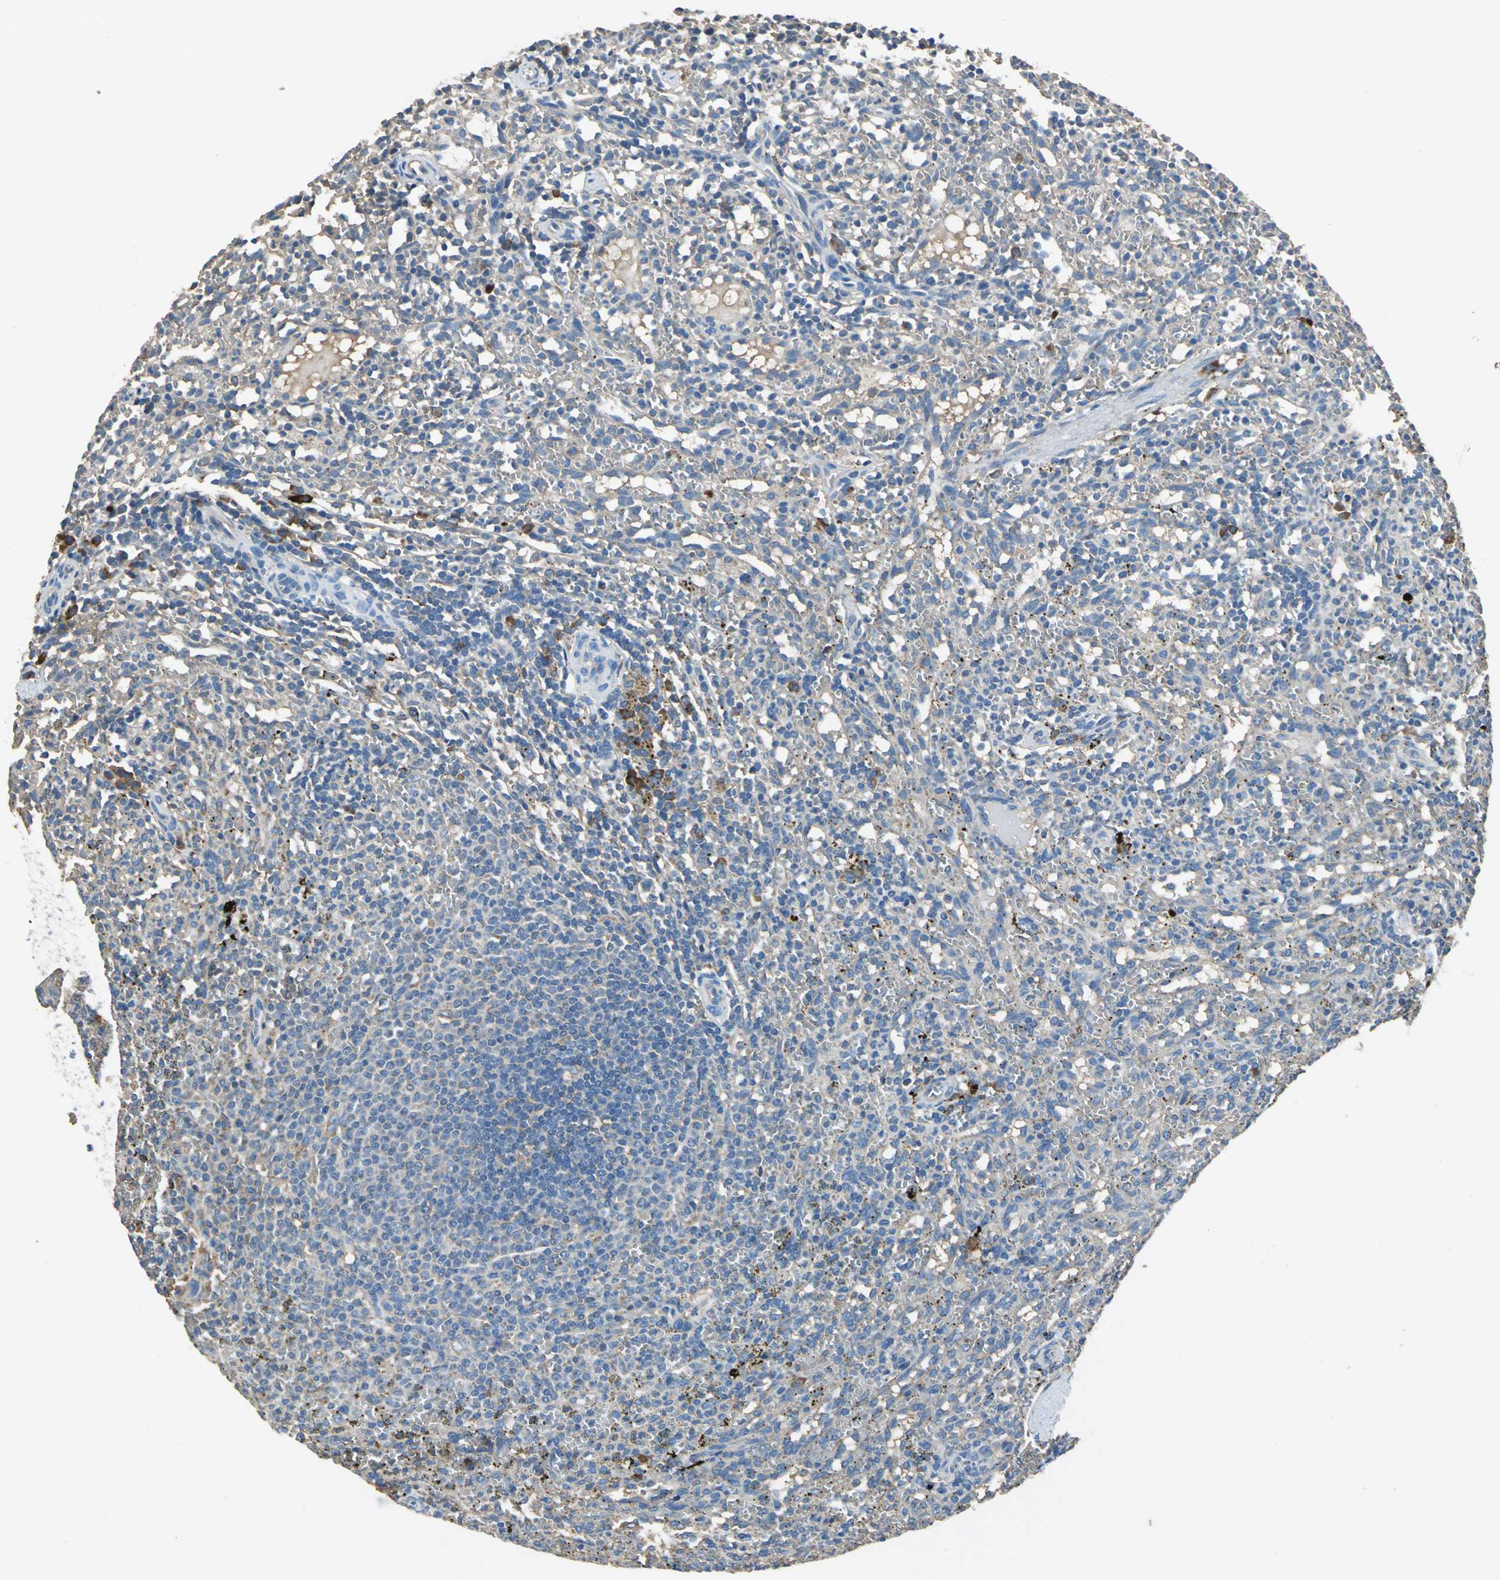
{"staining": {"intensity": "weak", "quantity": "25%-75%", "location": "cytoplasmic/membranous"}, "tissue": "spleen", "cell_type": "Cells in red pulp", "image_type": "normal", "snomed": [{"axis": "morphology", "description": "Normal tissue, NOS"}, {"axis": "topography", "description": "Spleen"}], "caption": "Immunohistochemical staining of normal spleen exhibits weak cytoplasmic/membranous protein staining in approximately 25%-75% of cells in red pulp. Nuclei are stained in blue.", "gene": "HEPH", "patient": {"sex": "female", "age": 10}}